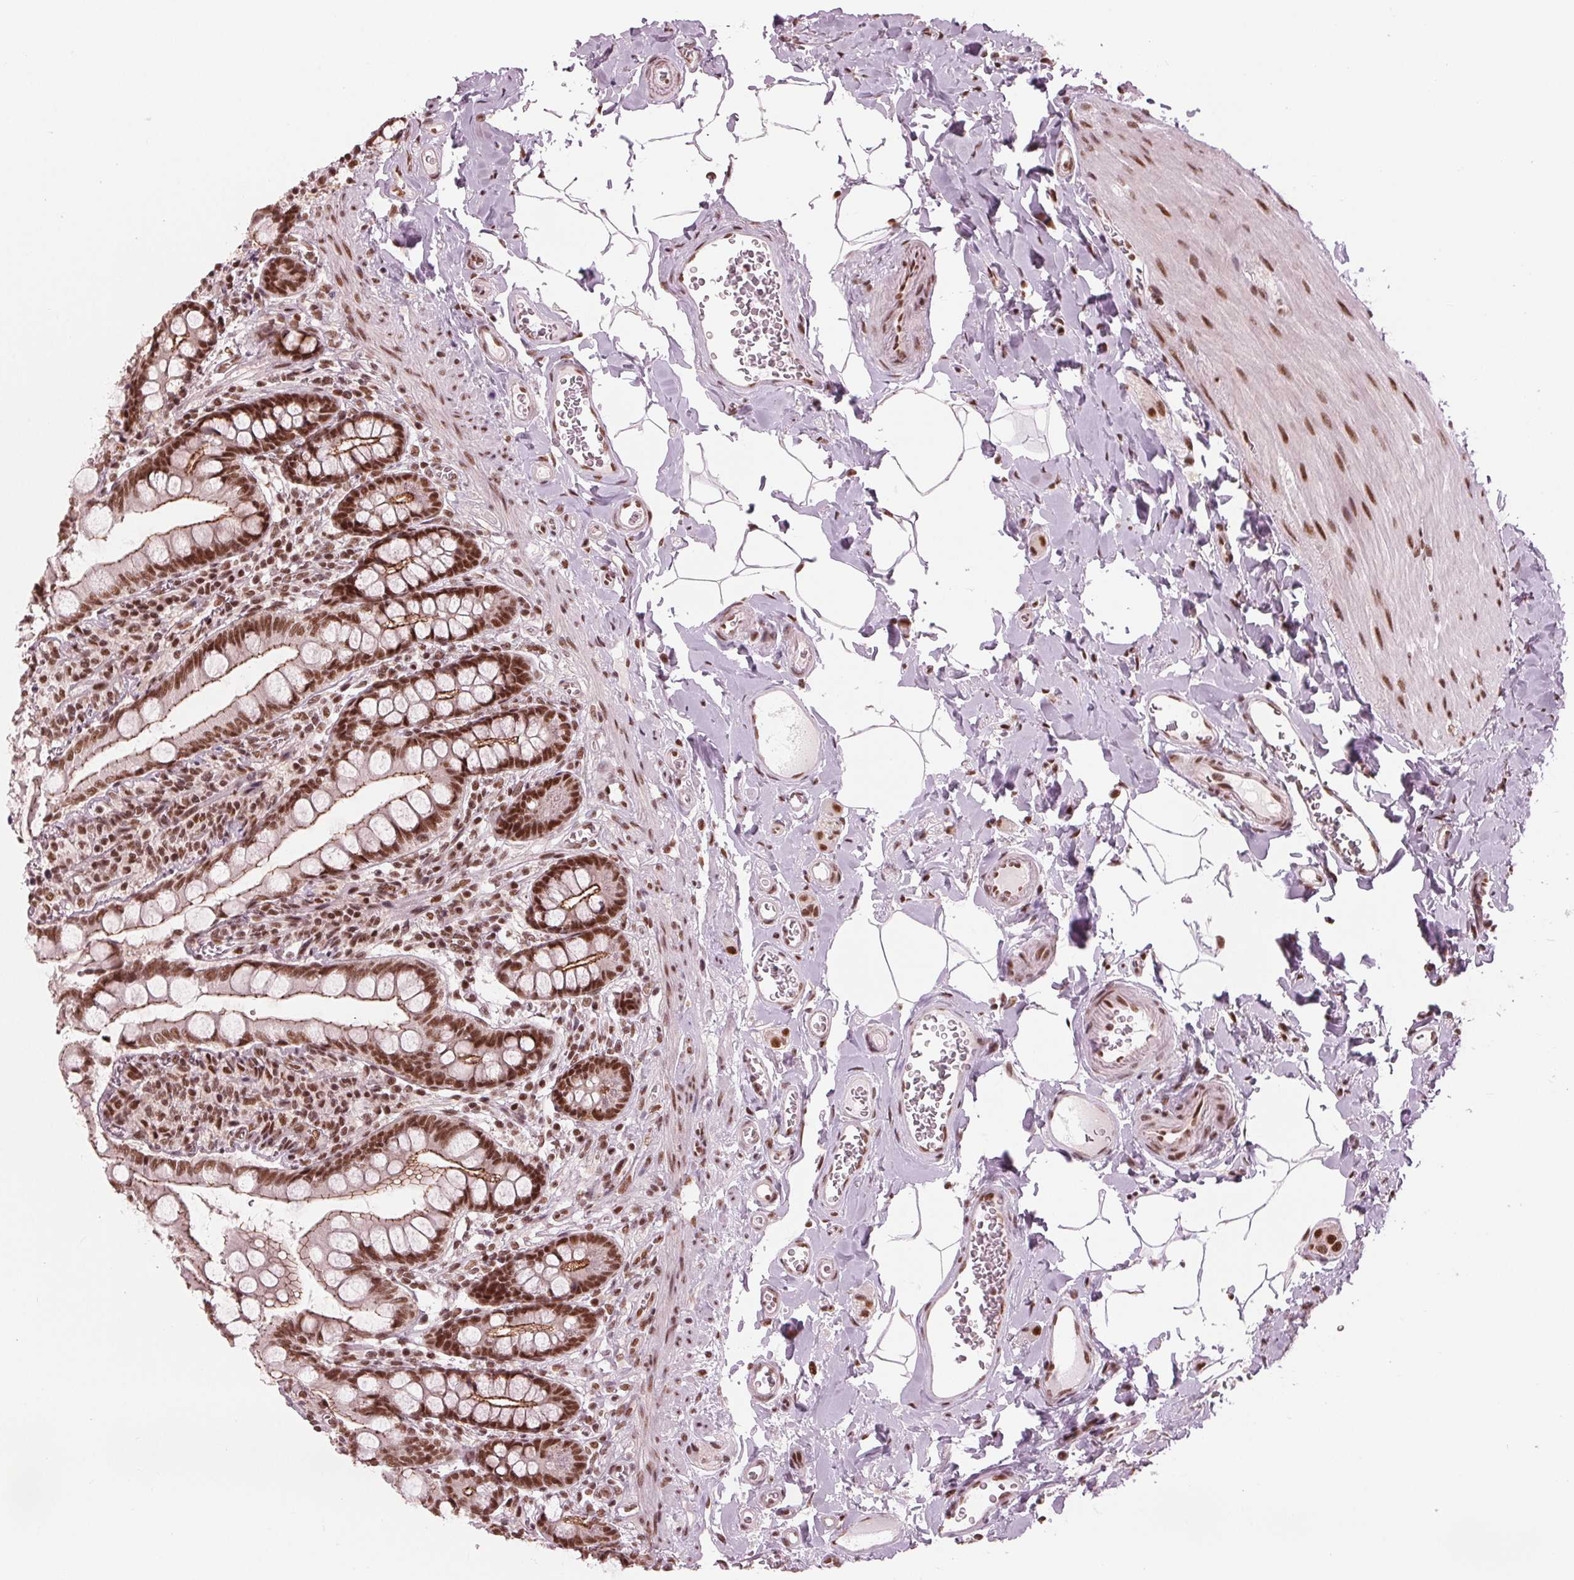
{"staining": {"intensity": "strong", "quantity": ">75%", "location": "cytoplasmic/membranous,nuclear"}, "tissue": "small intestine", "cell_type": "Glandular cells", "image_type": "normal", "snomed": [{"axis": "morphology", "description": "Normal tissue, NOS"}, {"axis": "topography", "description": "Small intestine"}], "caption": "Small intestine stained with DAB (3,3'-diaminobenzidine) immunohistochemistry (IHC) shows high levels of strong cytoplasmic/membranous,nuclear staining in about >75% of glandular cells.", "gene": "LSM2", "patient": {"sex": "female", "age": 56}}